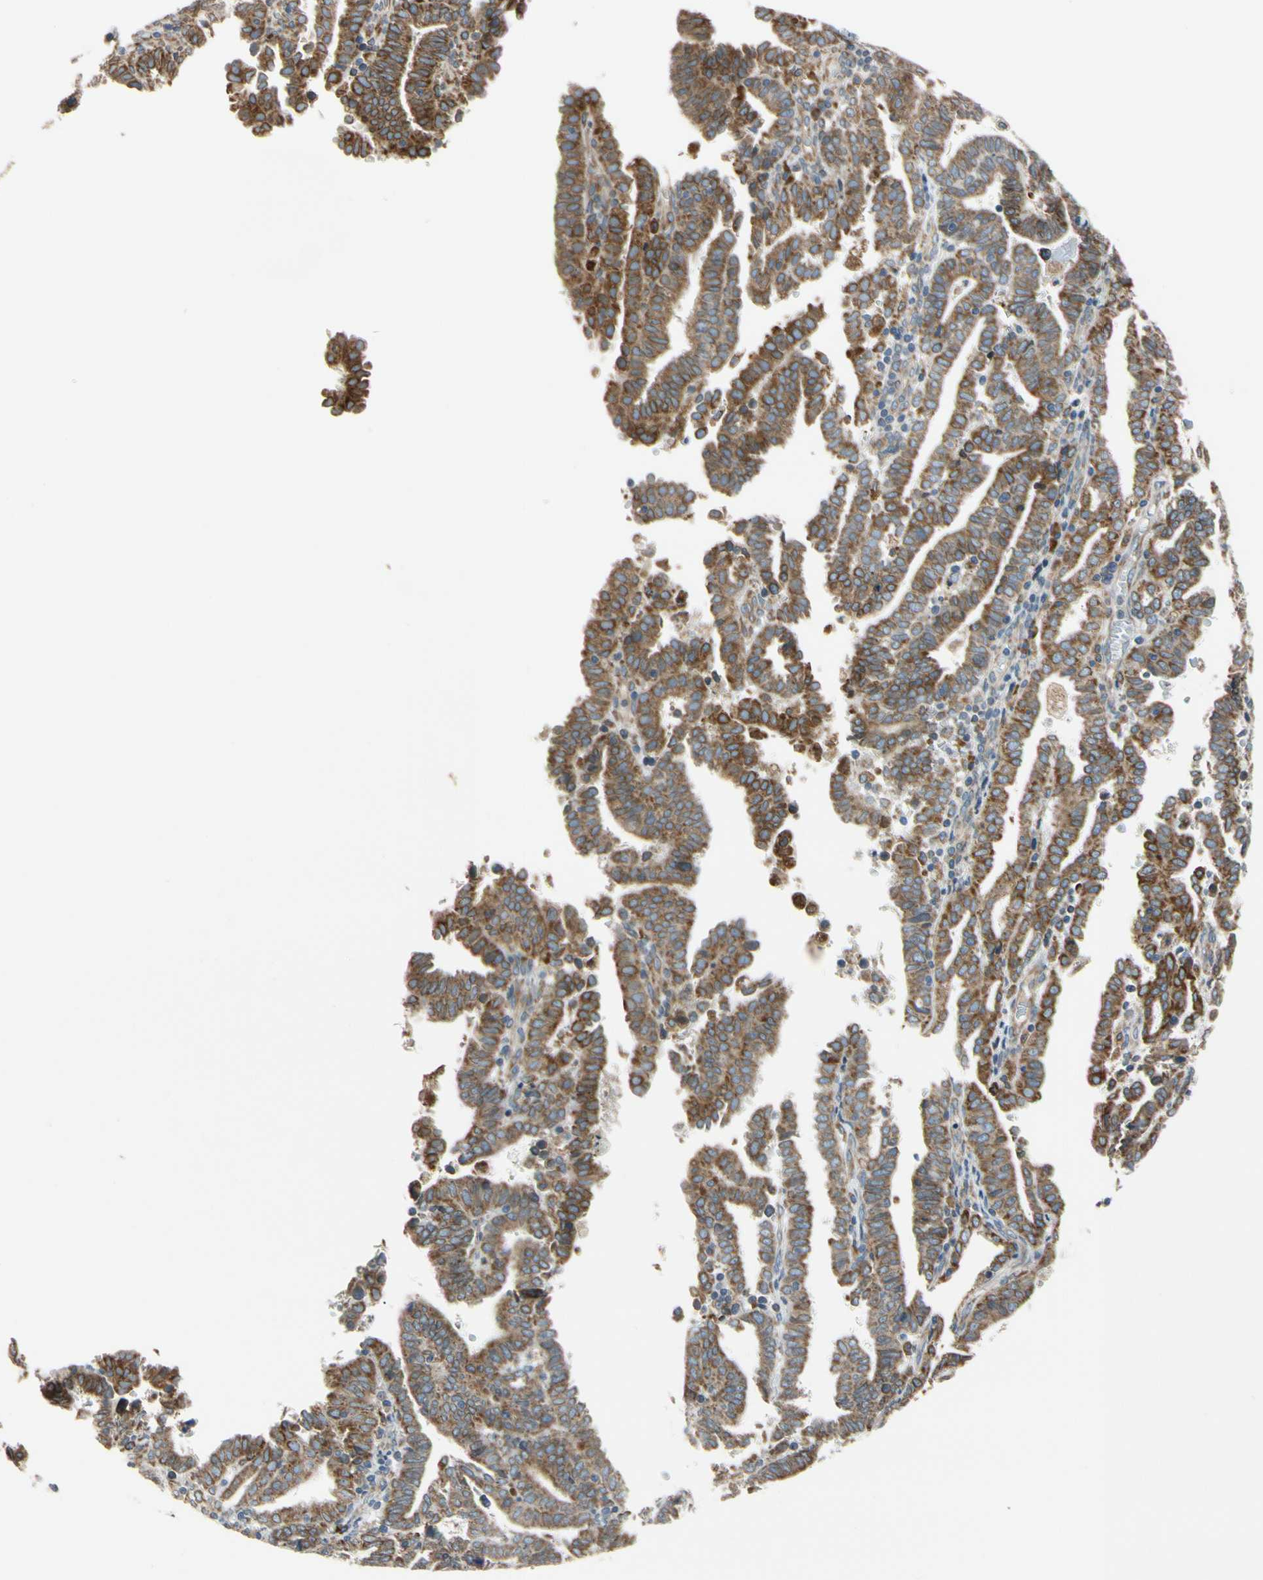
{"staining": {"intensity": "moderate", "quantity": ">75%", "location": "cytoplasmic/membranous"}, "tissue": "endometrial cancer", "cell_type": "Tumor cells", "image_type": "cancer", "snomed": [{"axis": "morphology", "description": "Adenocarcinoma, NOS"}, {"axis": "topography", "description": "Uterus"}], "caption": "A photomicrograph showing moderate cytoplasmic/membranous expression in approximately >75% of tumor cells in endometrial adenocarcinoma, as visualized by brown immunohistochemical staining.", "gene": "RPN2", "patient": {"sex": "female", "age": 83}}